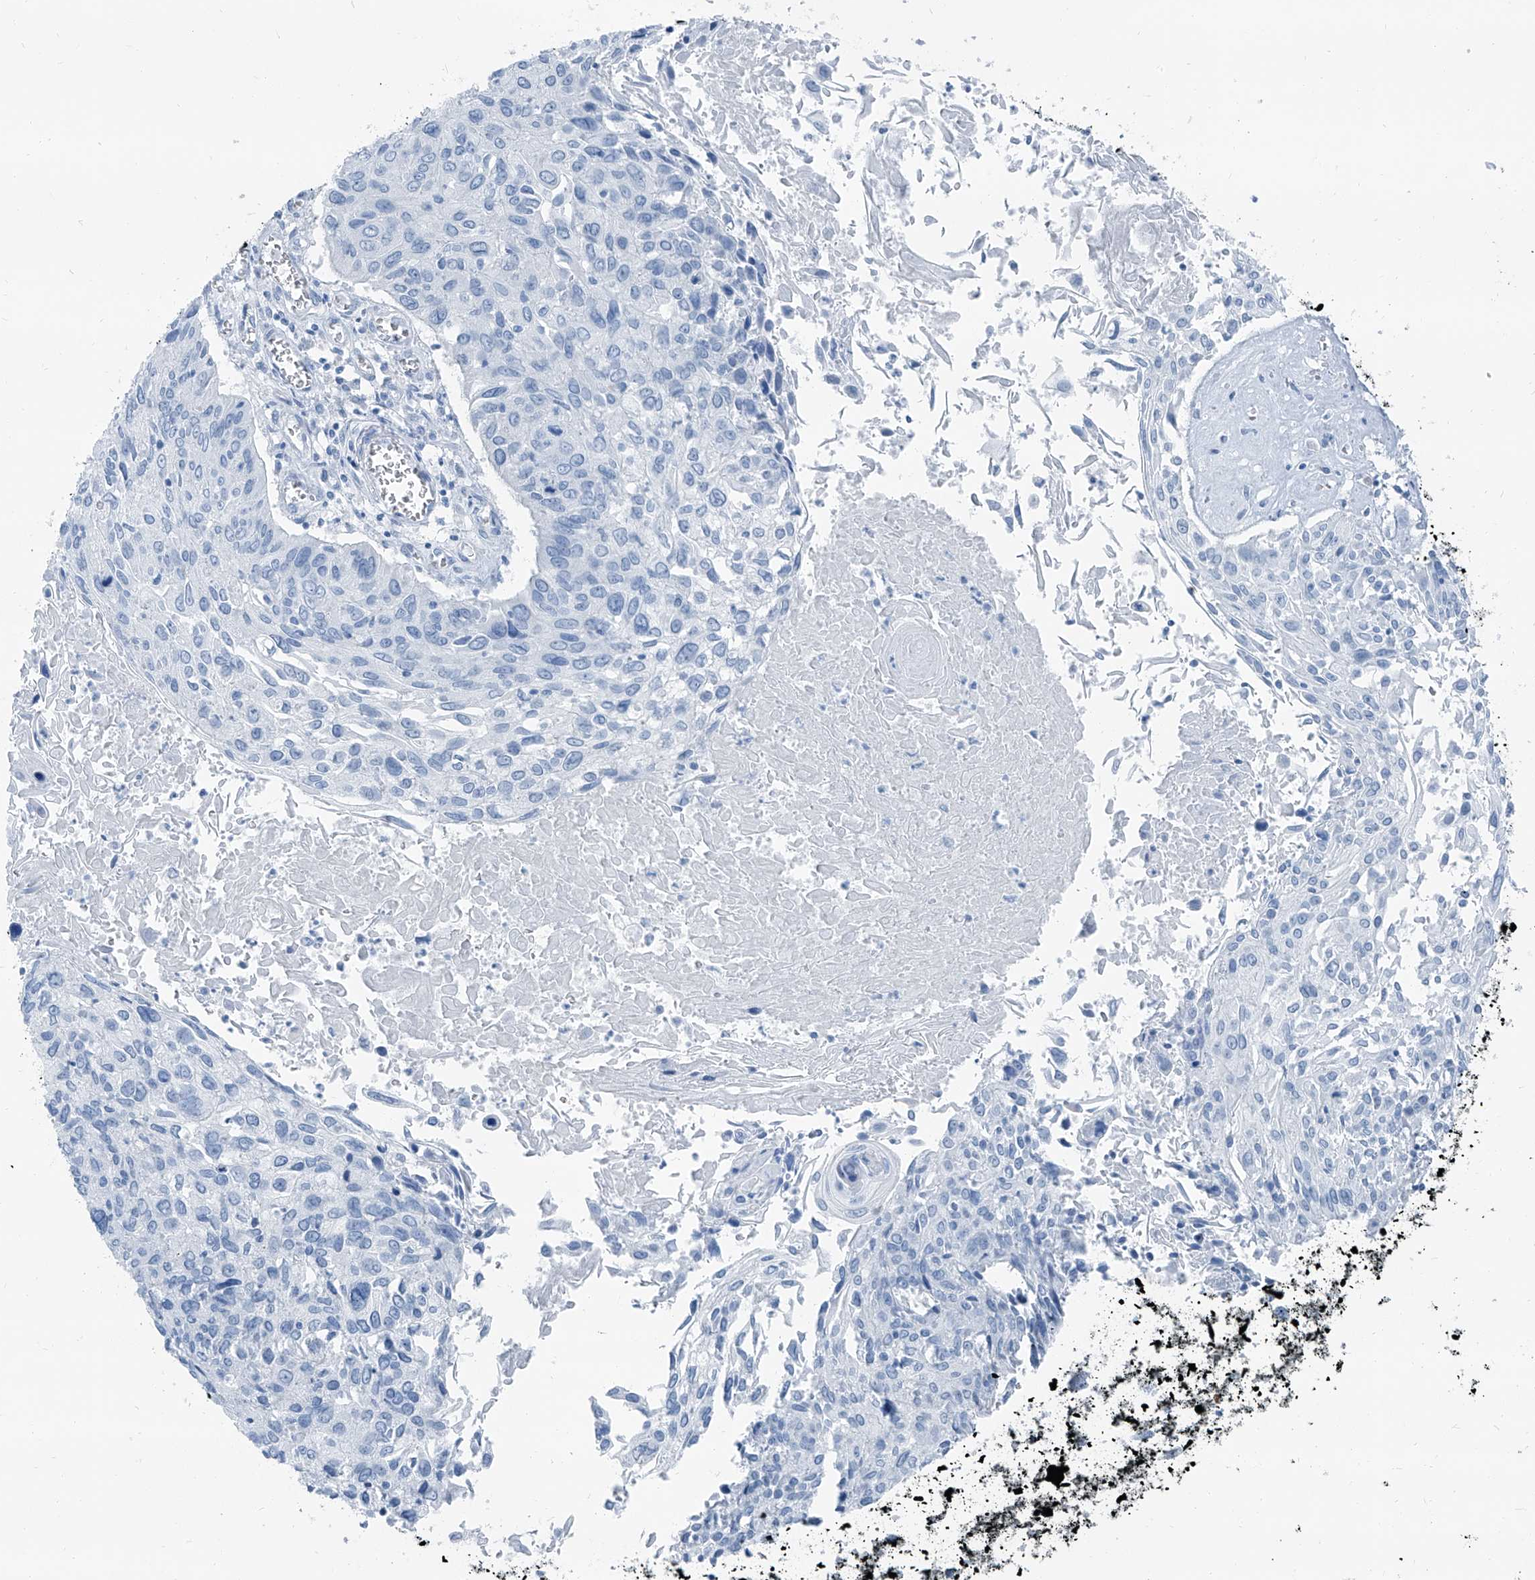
{"staining": {"intensity": "negative", "quantity": "none", "location": "none"}, "tissue": "cervical cancer", "cell_type": "Tumor cells", "image_type": "cancer", "snomed": [{"axis": "morphology", "description": "Squamous cell carcinoma, NOS"}, {"axis": "topography", "description": "Cervix"}], "caption": "A high-resolution image shows IHC staining of cervical cancer (squamous cell carcinoma), which reveals no significant positivity in tumor cells. (DAB immunohistochemistry, high magnification).", "gene": "RGN", "patient": {"sex": "female", "age": 51}}